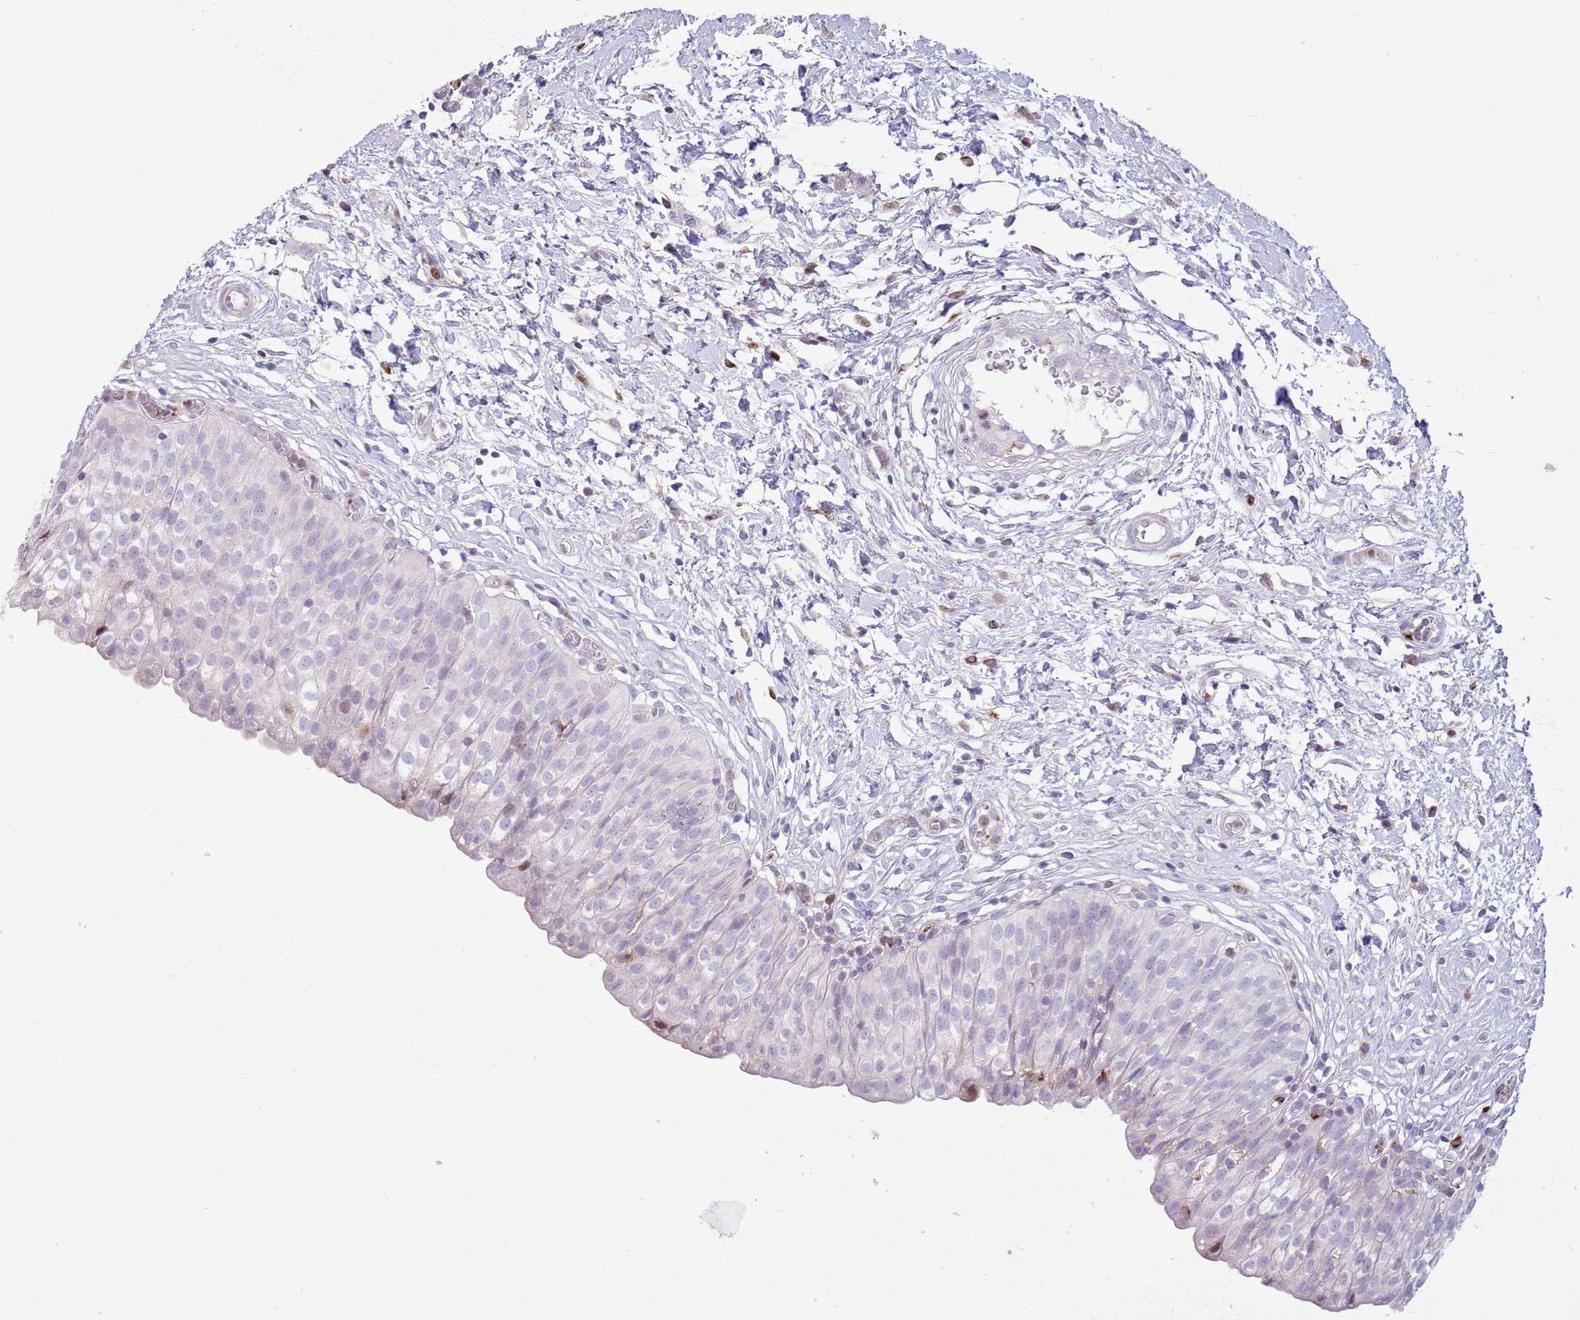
{"staining": {"intensity": "negative", "quantity": "none", "location": "none"}, "tissue": "urinary bladder", "cell_type": "Urothelial cells", "image_type": "normal", "snomed": [{"axis": "morphology", "description": "Normal tissue, NOS"}, {"axis": "topography", "description": "Urinary bladder"}], "caption": "Immunohistochemistry (IHC) of benign human urinary bladder displays no expression in urothelial cells. The staining is performed using DAB (3,3'-diaminobenzidine) brown chromogen with nuclei counter-stained in using hematoxylin.", "gene": "ANO8", "patient": {"sex": "male", "age": 55}}